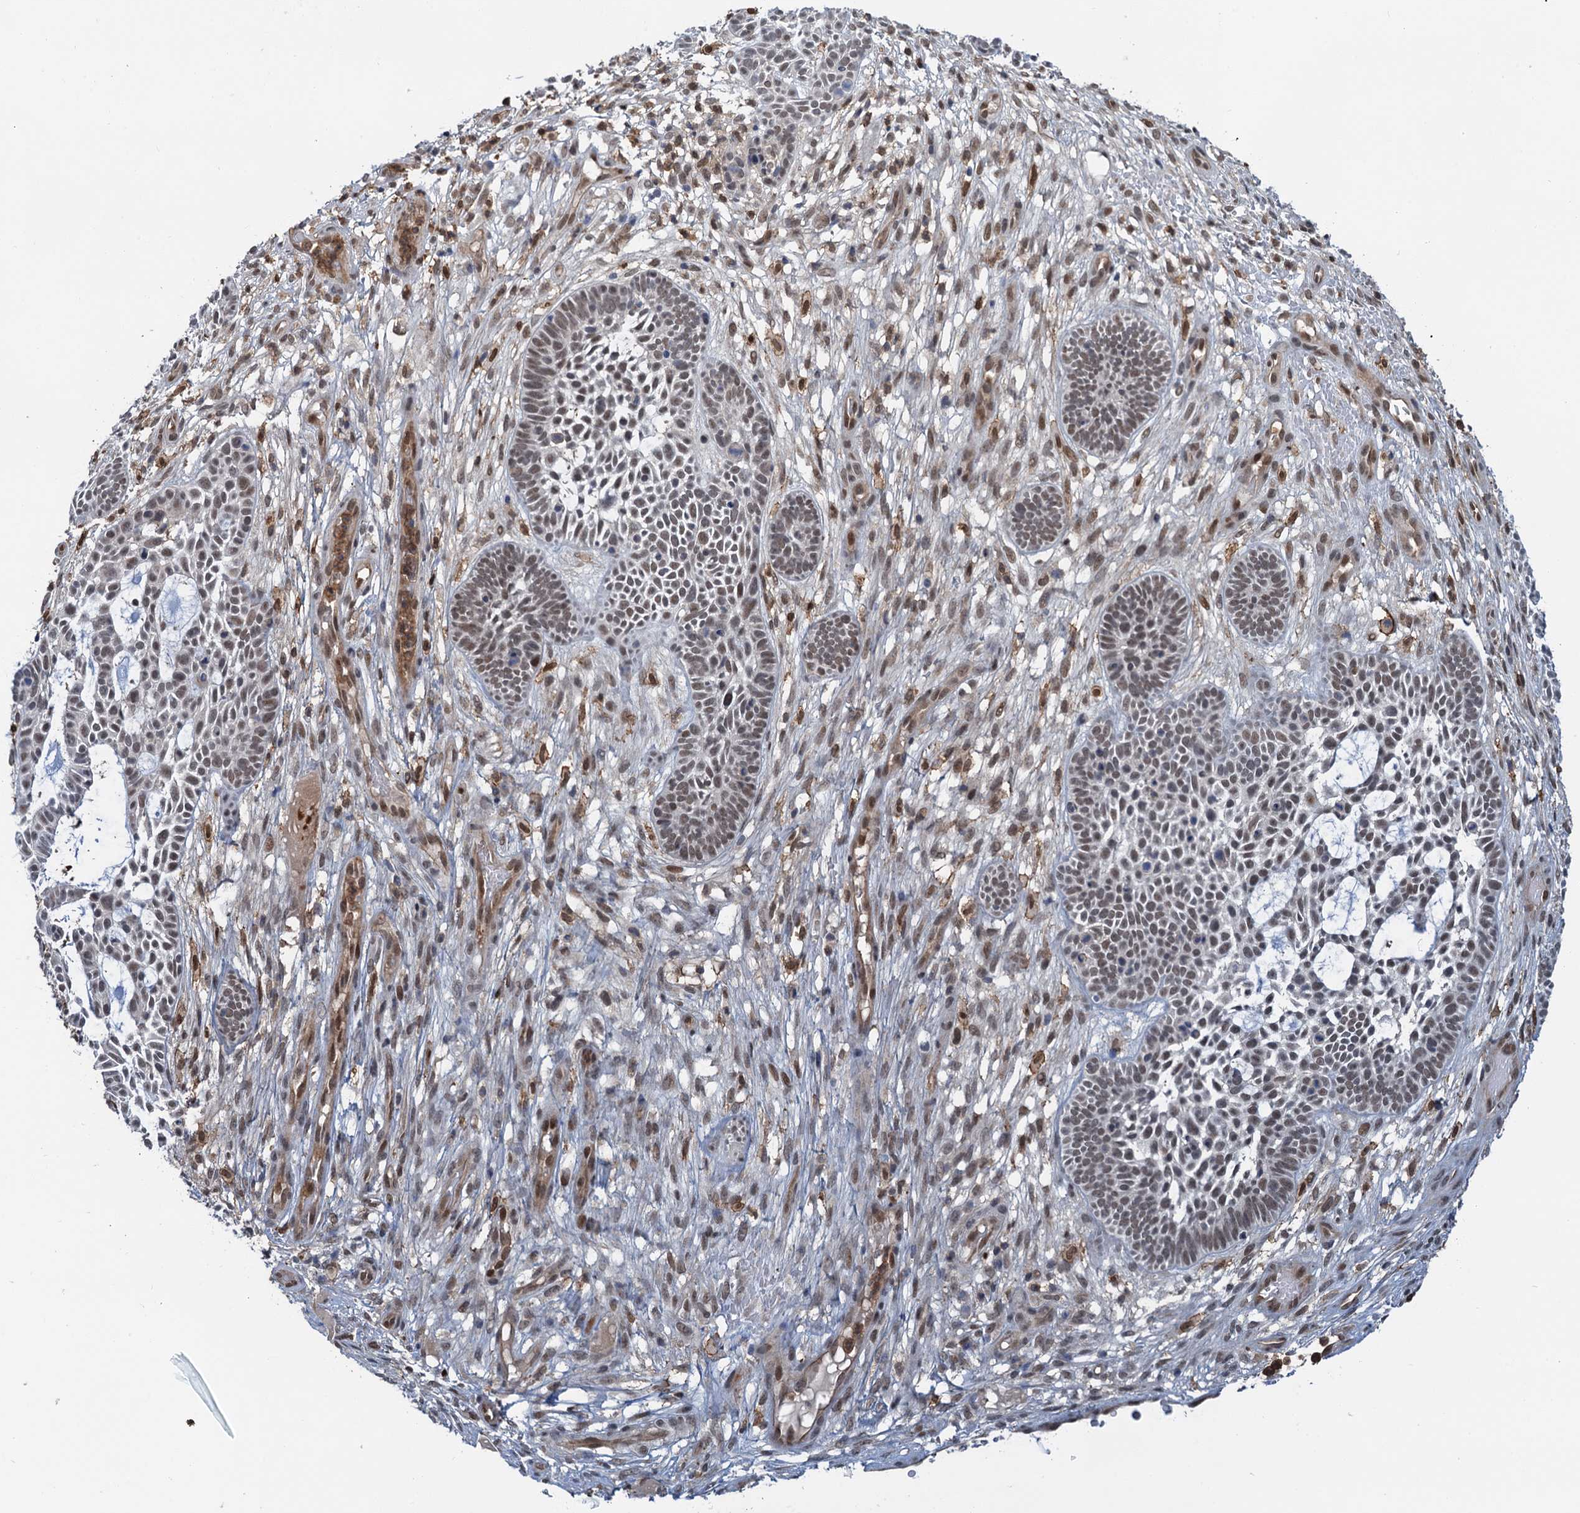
{"staining": {"intensity": "weak", "quantity": "25%-75%", "location": "nuclear"}, "tissue": "skin cancer", "cell_type": "Tumor cells", "image_type": "cancer", "snomed": [{"axis": "morphology", "description": "Basal cell carcinoma"}, {"axis": "topography", "description": "Skin"}], "caption": "High-magnification brightfield microscopy of skin cancer stained with DAB (3,3'-diaminobenzidine) (brown) and counterstained with hematoxylin (blue). tumor cells exhibit weak nuclear staining is appreciated in approximately25%-75% of cells.", "gene": "ZNF609", "patient": {"sex": "male", "age": 89}}